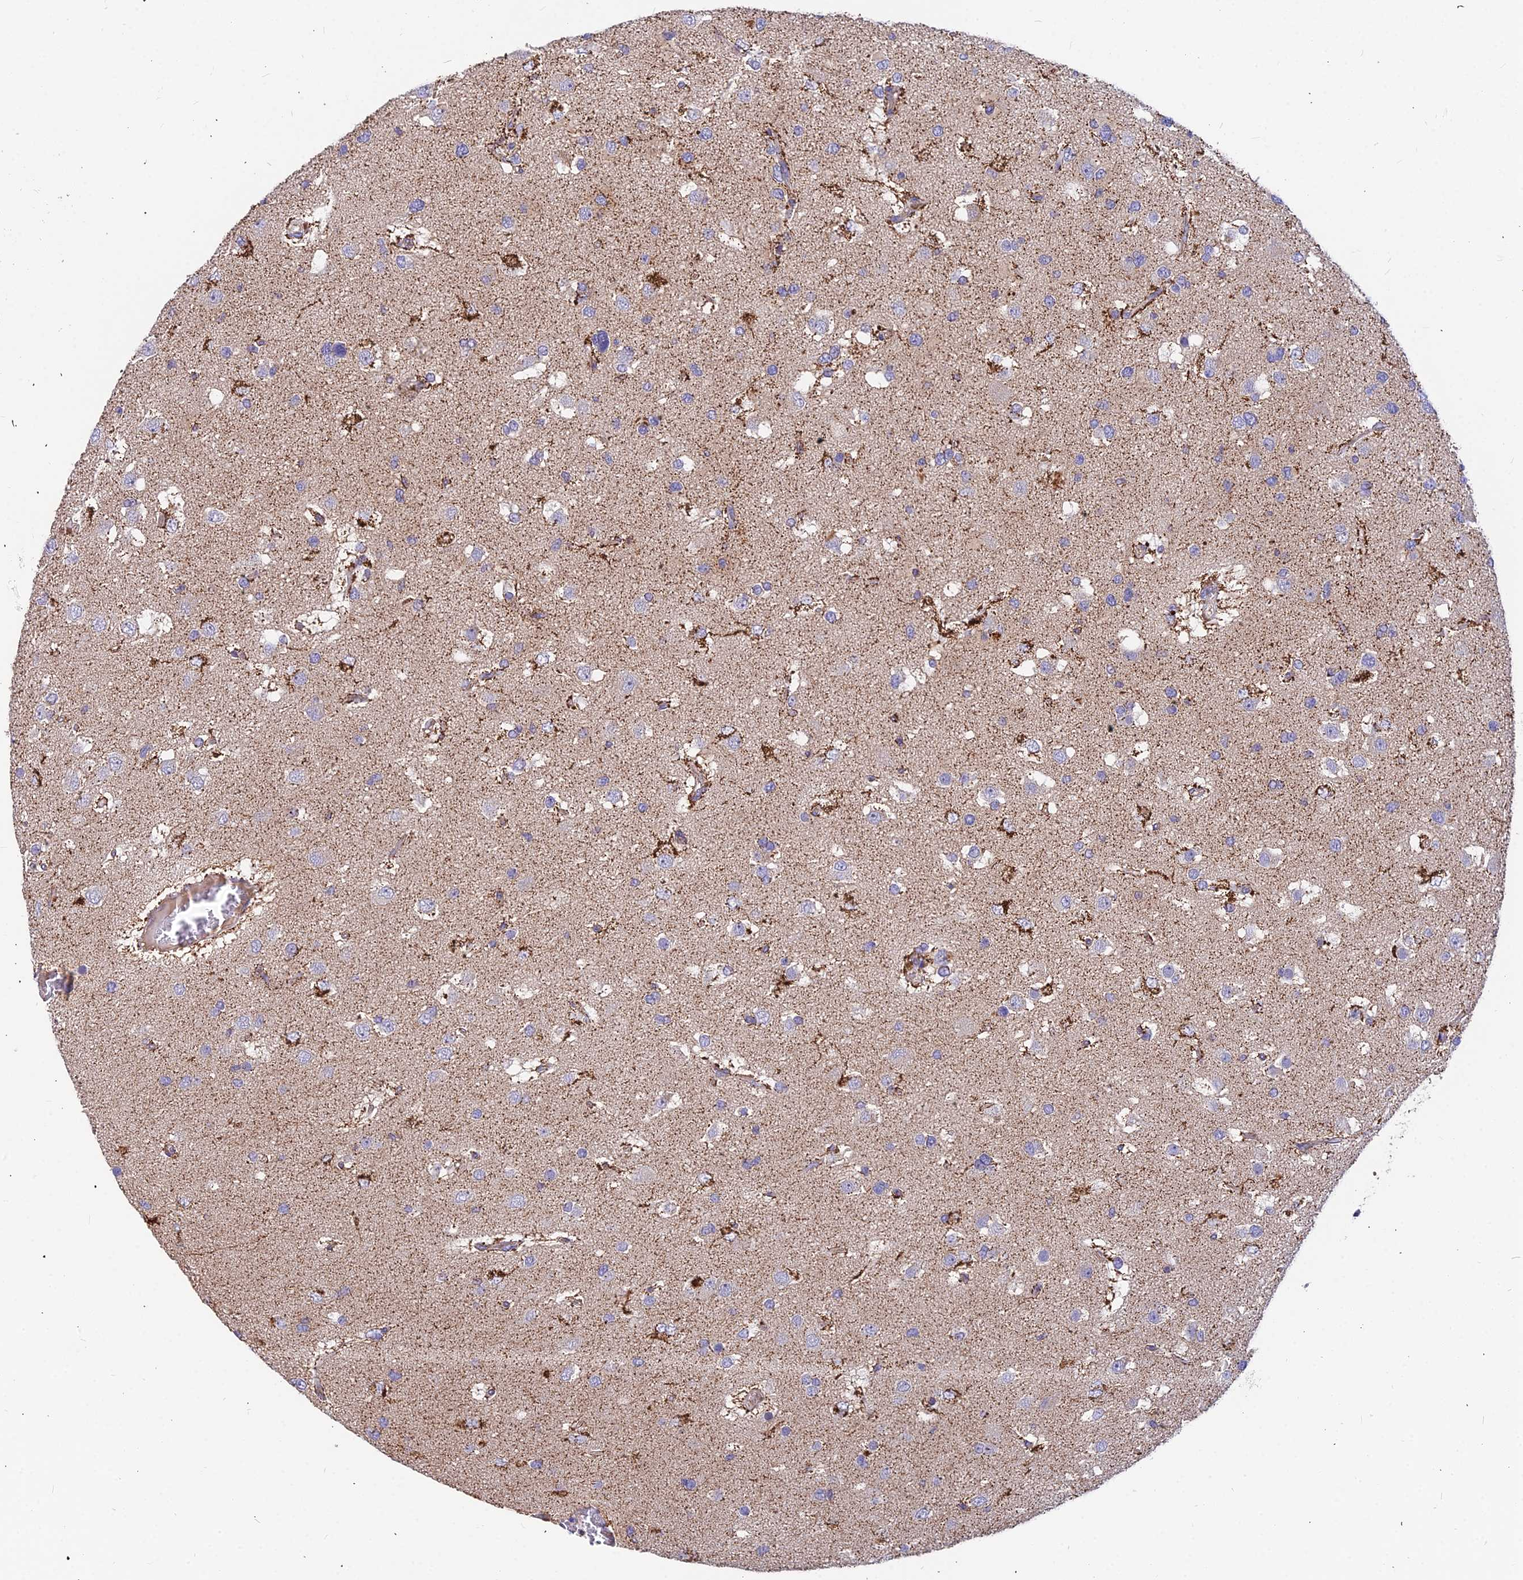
{"staining": {"intensity": "weak", "quantity": "<25%", "location": "cytoplasmic/membranous"}, "tissue": "glioma", "cell_type": "Tumor cells", "image_type": "cancer", "snomed": [{"axis": "morphology", "description": "Glioma, malignant, High grade"}, {"axis": "topography", "description": "Brain"}], "caption": "High-grade glioma (malignant) was stained to show a protein in brown. There is no significant positivity in tumor cells.", "gene": "ASPHD1", "patient": {"sex": "male", "age": 53}}